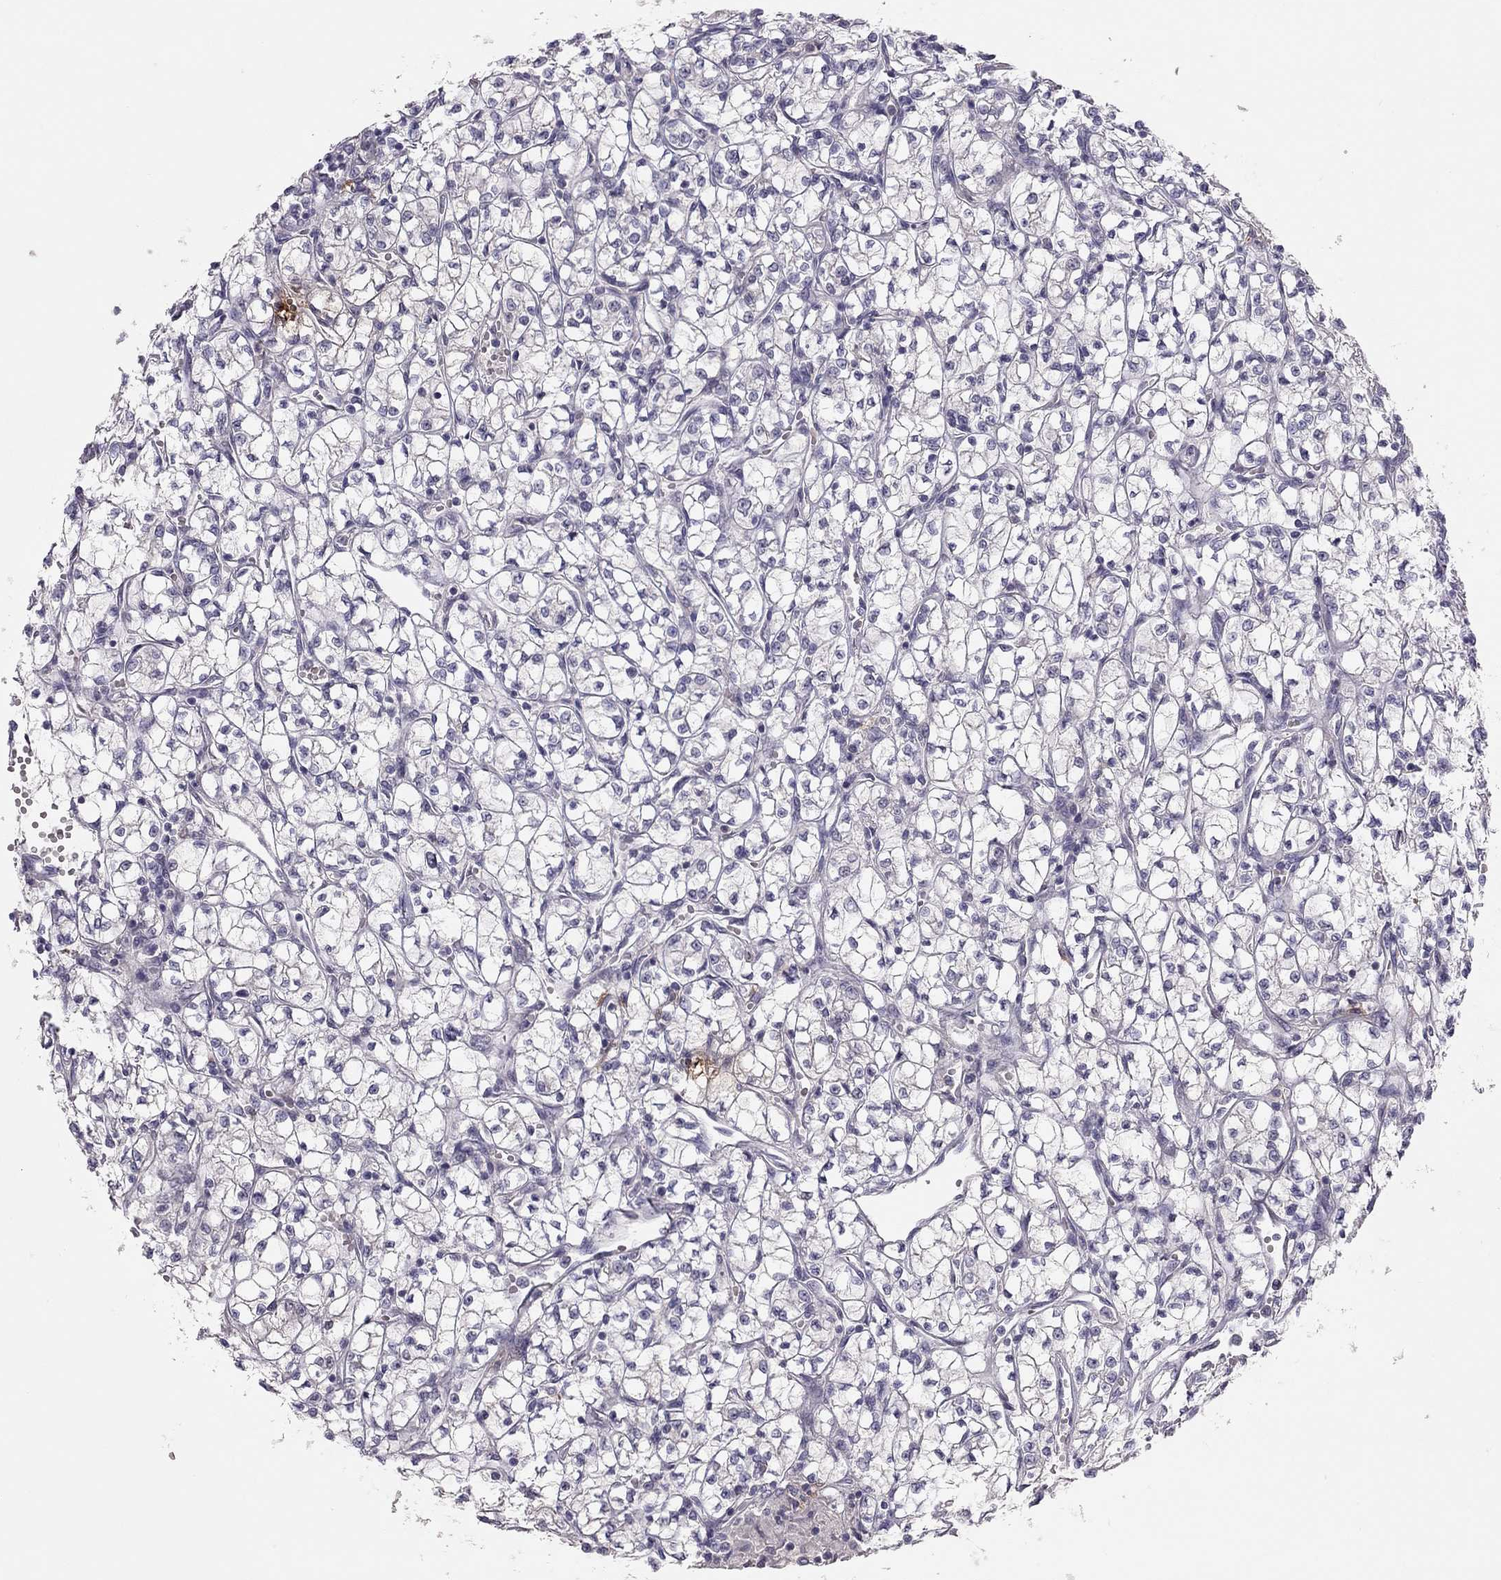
{"staining": {"intensity": "negative", "quantity": "none", "location": "none"}, "tissue": "renal cancer", "cell_type": "Tumor cells", "image_type": "cancer", "snomed": [{"axis": "morphology", "description": "Adenocarcinoma, NOS"}, {"axis": "topography", "description": "Kidney"}], "caption": "This is an immunohistochemistry photomicrograph of human renal adenocarcinoma. There is no positivity in tumor cells.", "gene": "ADORA2A", "patient": {"sex": "female", "age": 64}}